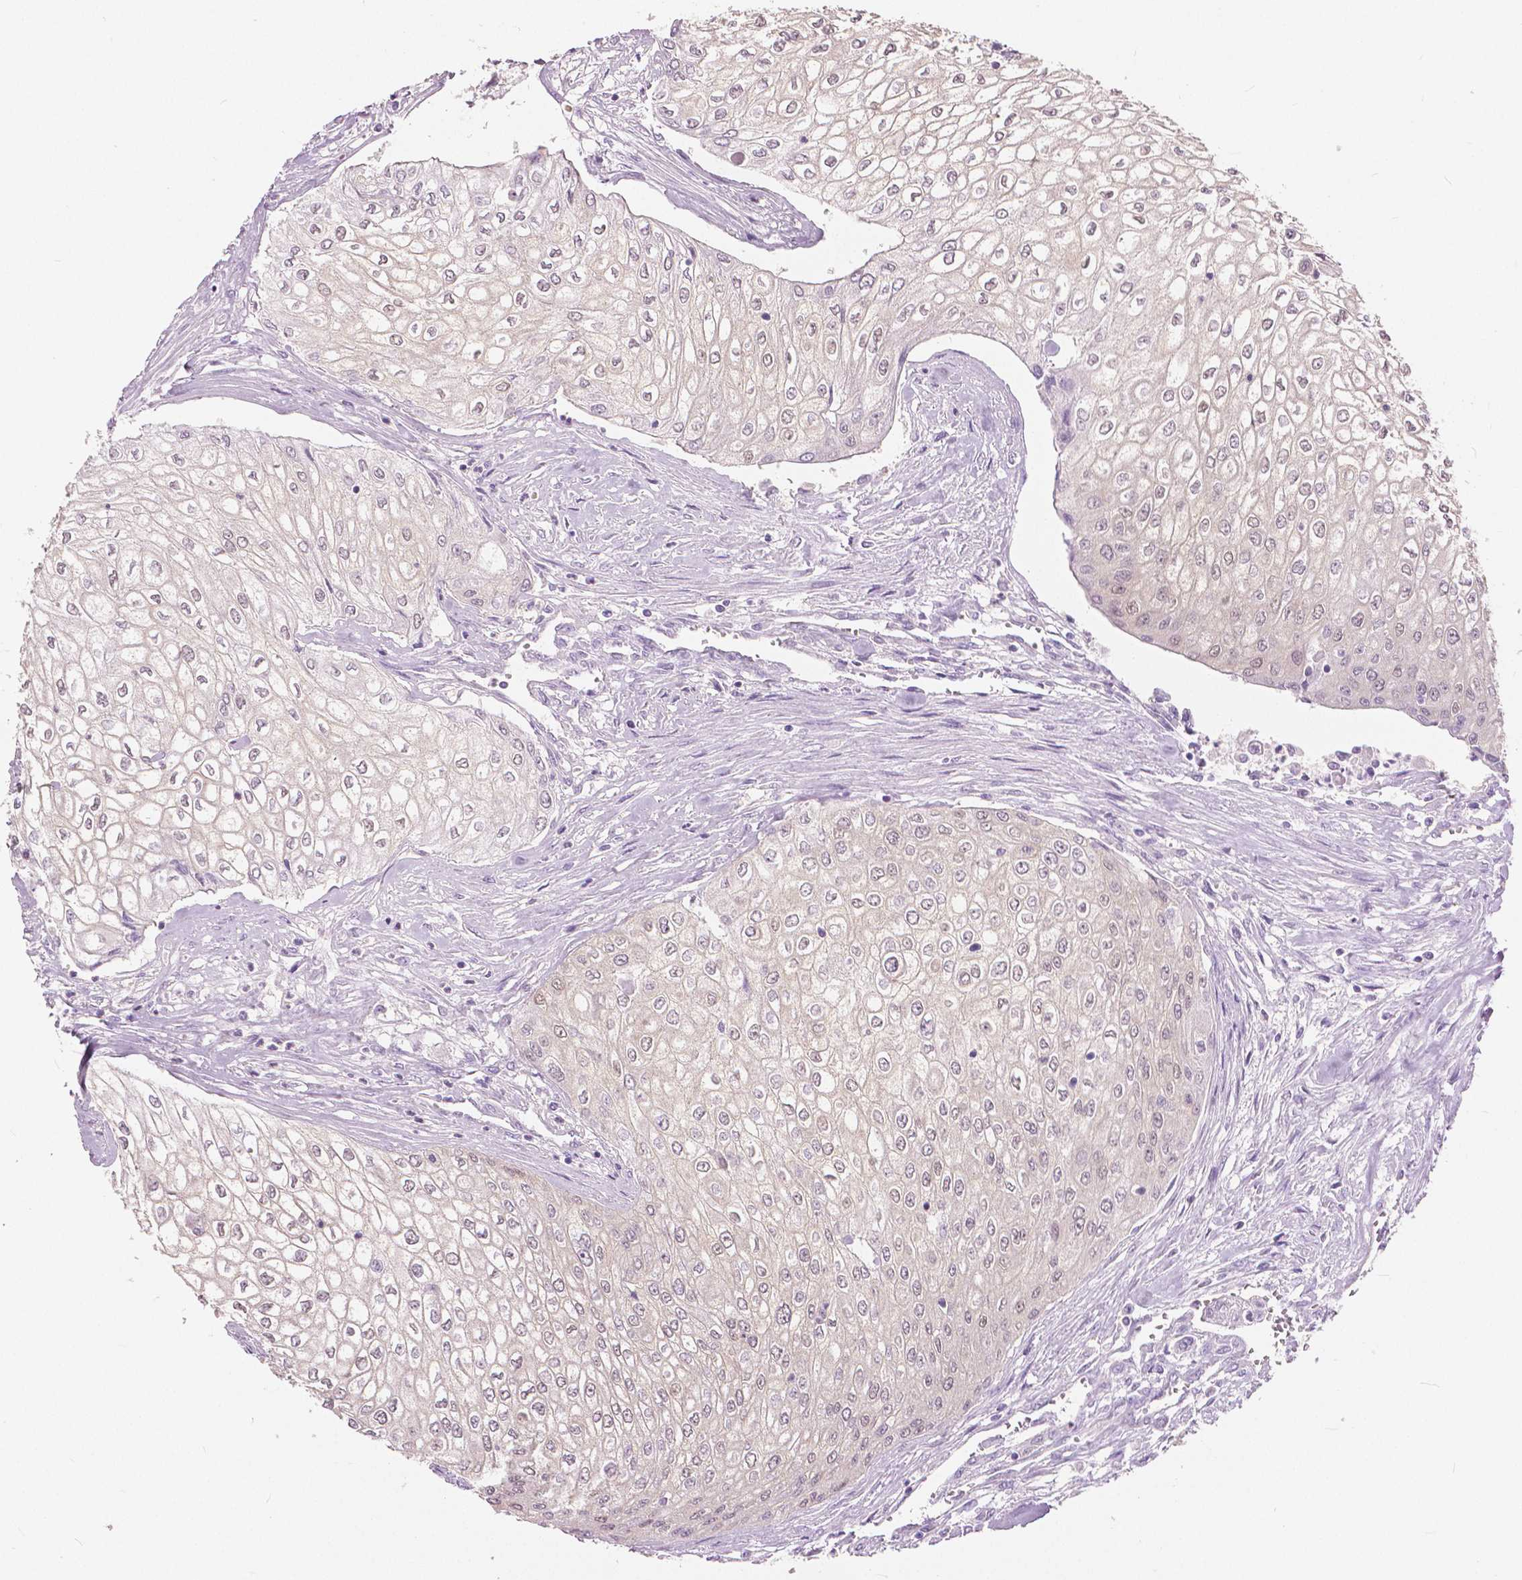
{"staining": {"intensity": "negative", "quantity": "none", "location": "none"}, "tissue": "urothelial cancer", "cell_type": "Tumor cells", "image_type": "cancer", "snomed": [{"axis": "morphology", "description": "Urothelial carcinoma, High grade"}, {"axis": "topography", "description": "Urinary bladder"}], "caption": "Immunohistochemistry (IHC) histopathology image of human urothelial cancer stained for a protein (brown), which shows no expression in tumor cells.", "gene": "TKFC", "patient": {"sex": "male", "age": 62}}